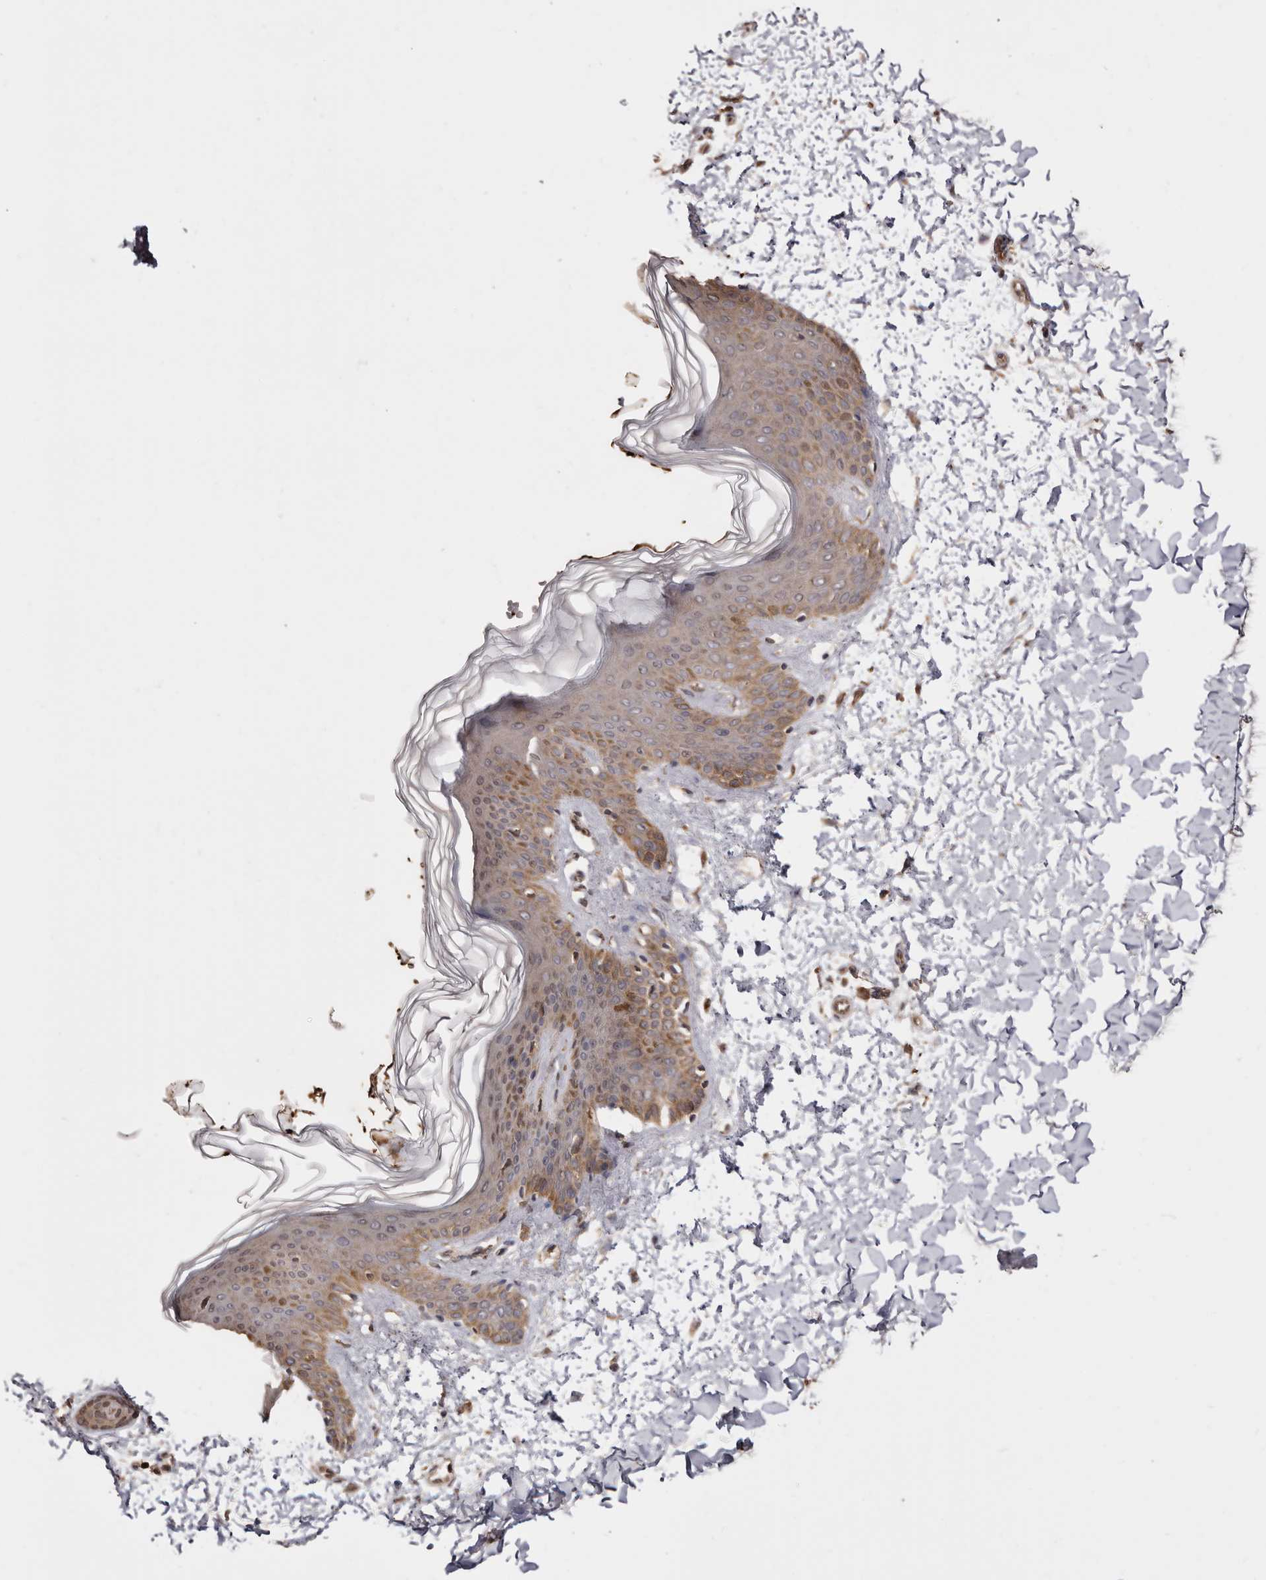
{"staining": {"intensity": "weak", "quantity": ">75%", "location": "cytoplasmic/membranous"}, "tissue": "skin", "cell_type": "Fibroblasts", "image_type": "normal", "snomed": [{"axis": "morphology", "description": "Normal tissue, NOS"}, {"axis": "morphology", "description": "Neoplasm, benign, NOS"}, {"axis": "topography", "description": "Skin"}, {"axis": "topography", "description": "Soft tissue"}], "caption": "Protein positivity by immunohistochemistry (IHC) demonstrates weak cytoplasmic/membranous staining in approximately >75% of fibroblasts in unremarkable skin.", "gene": "COQ8B", "patient": {"sex": "male", "age": 26}}